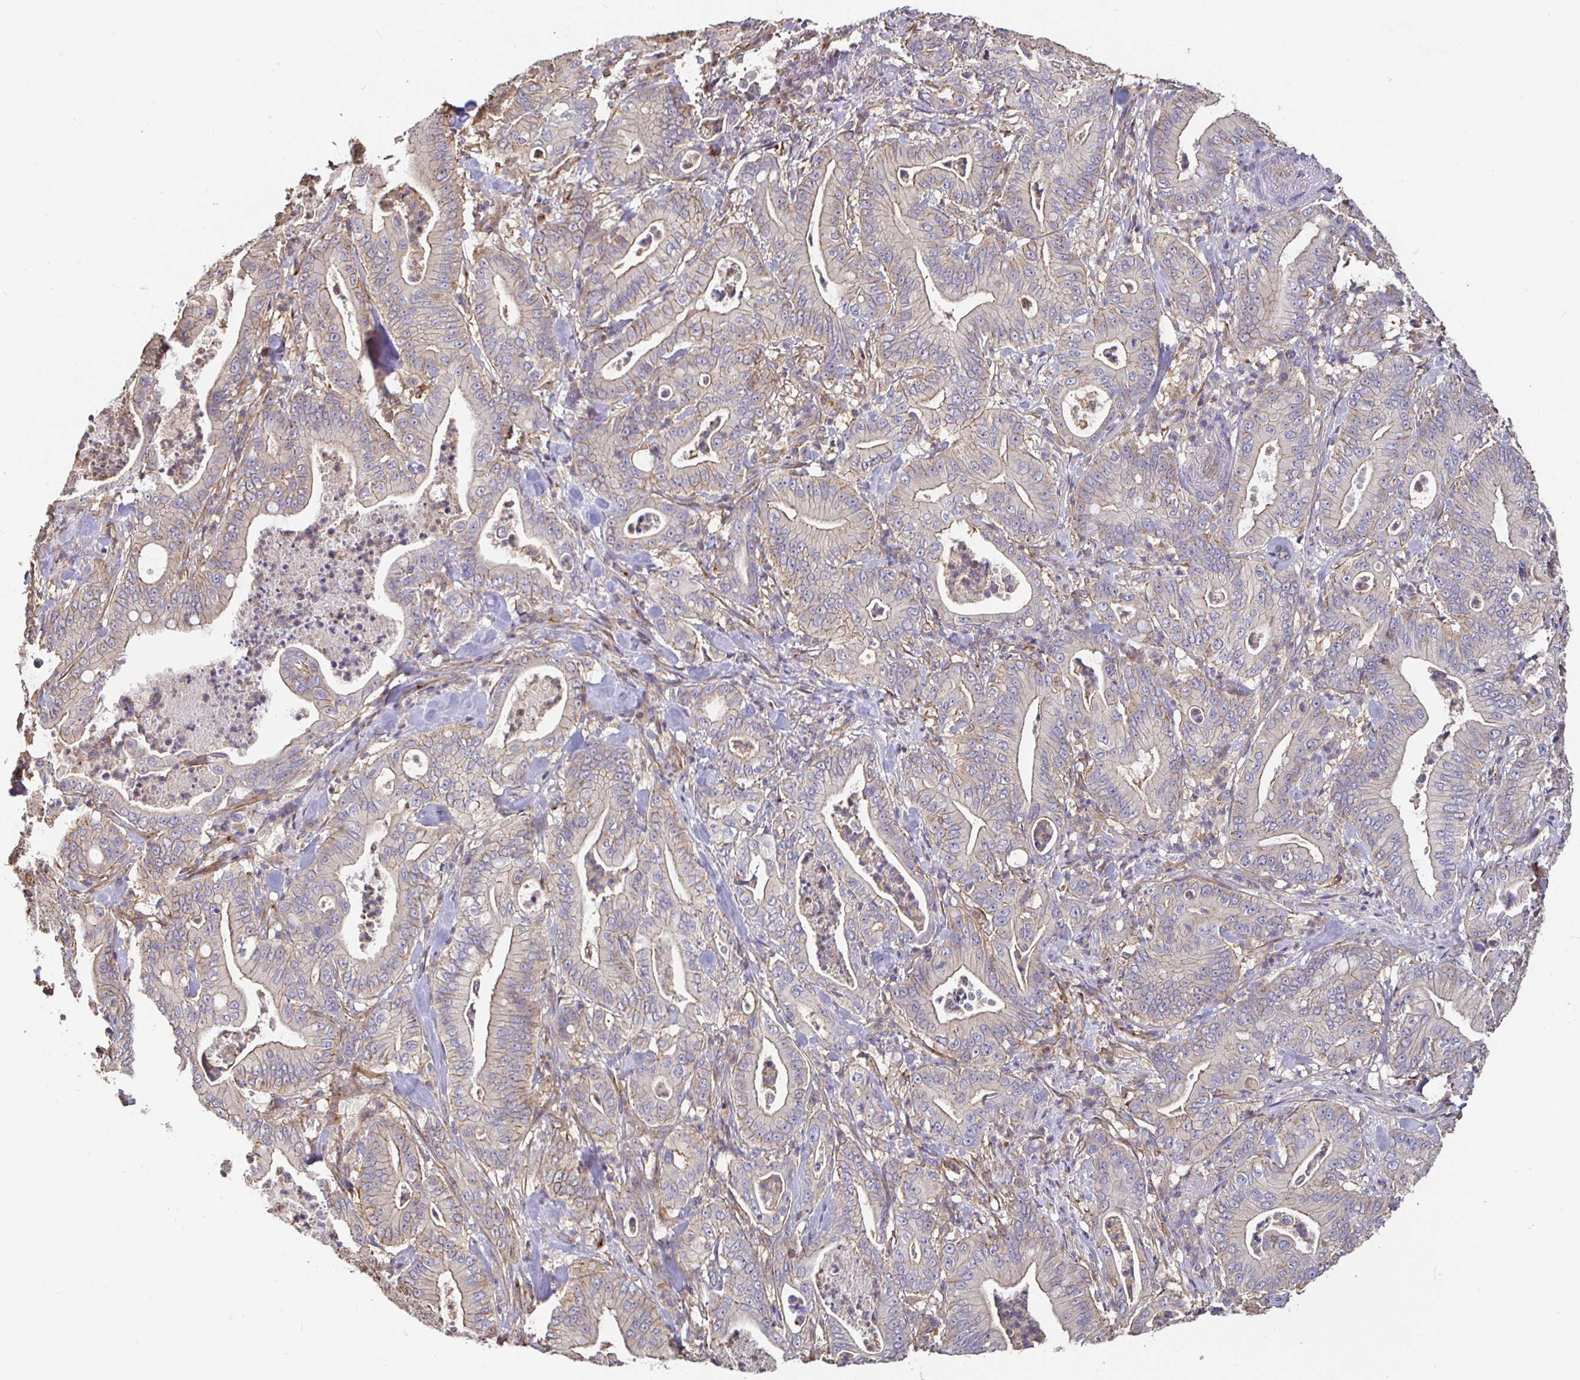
{"staining": {"intensity": "weak", "quantity": "25%-75%", "location": "cytoplasmic/membranous"}, "tissue": "pancreatic cancer", "cell_type": "Tumor cells", "image_type": "cancer", "snomed": [{"axis": "morphology", "description": "Adenocarcinoma, NOS"}, {"axis": "topography", "description": "Pancreas"}], "caption": "Adenocarcinoma (pancreatic) stained with immunohistochemistry (IHC) exhibits weak cytoplasmic/membranous staining in about 25%-75% of tumor cells.", "gene": "C1QTNF7", "patient": {"sex": "male", "age": 71}}